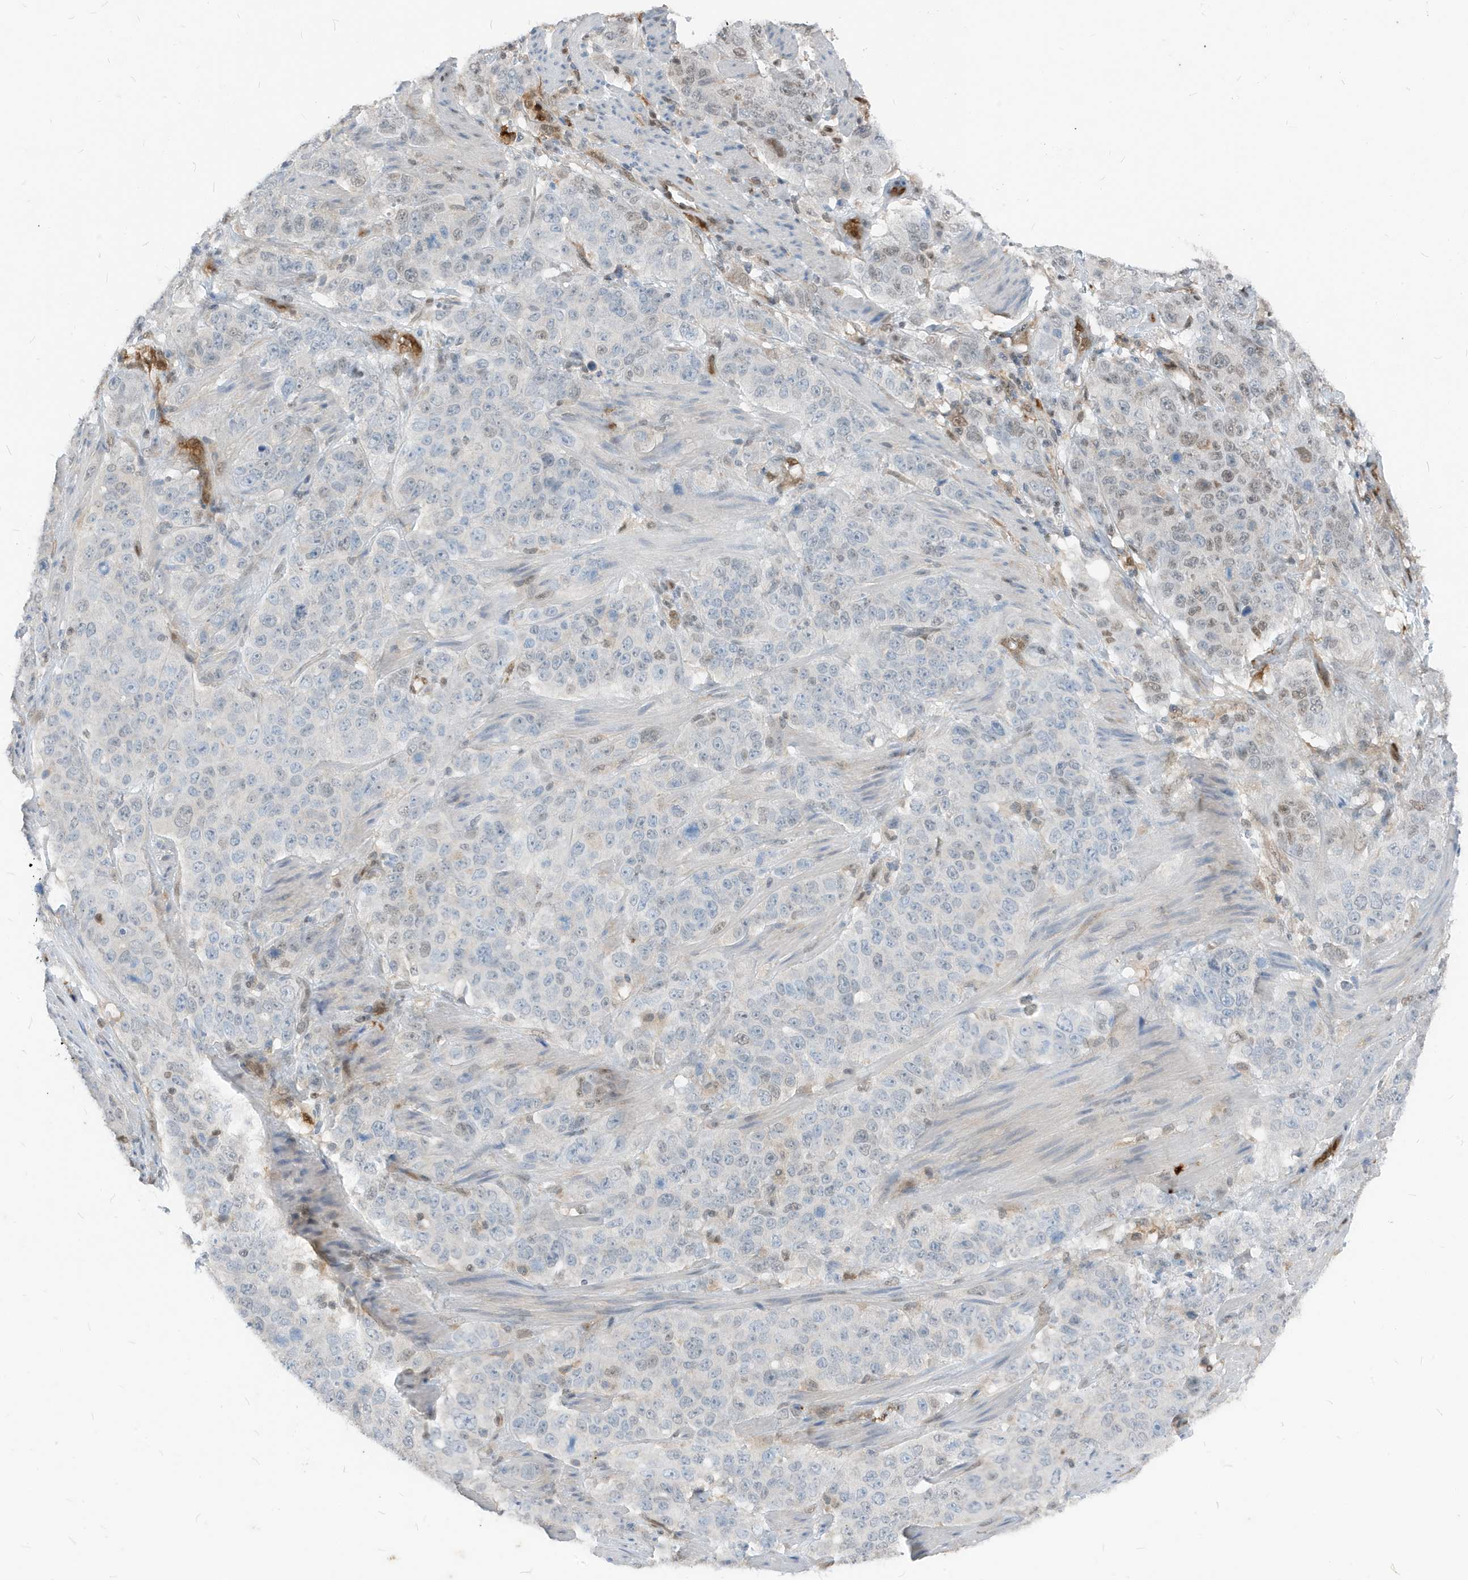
{"staining": {"intensity": "weak", "quantity": "25%-75%", "location": "nuclear"}, "tissue": "stomach cancer", "cell_type": "Tumor cells", "image_type": "cancer", "snomed": [{"axis": "morphology", "description": "Adenocarcinoma, NOS"}, {"axis": "topography", "description": "Stomach"}], "caption": "This is an image of IHC staining of stomach adenocarcinoma, which shows weak staining in the nuclear of tumor cells.", "gene": "NCOA7", "patient": {"sex": "male", "age": 48}}